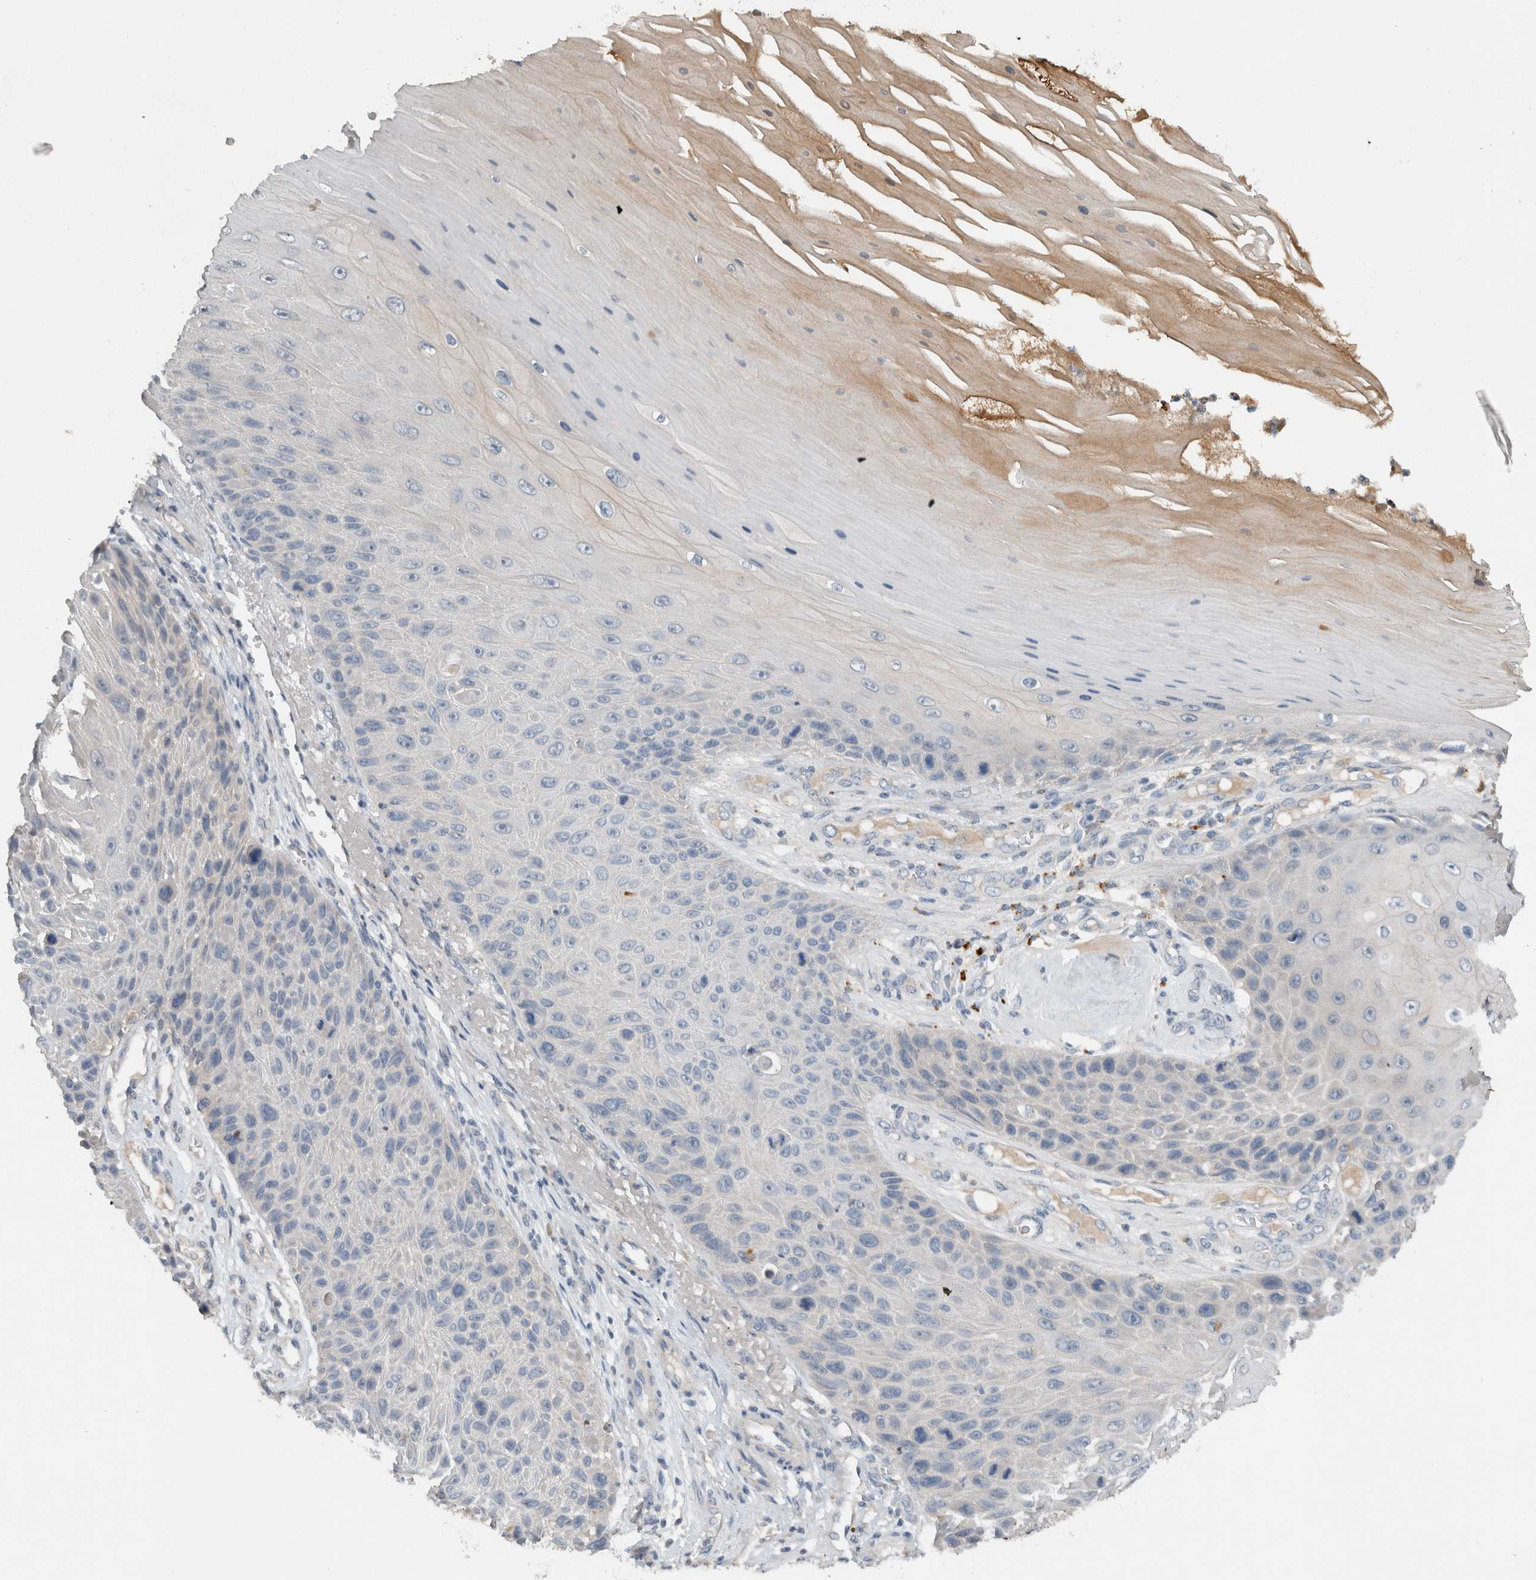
{"staining": {"intensity": "negative", "quantity": "none", "location": "none"}, "tissue": "skin cancer", "cell_type": "Tumor cells", "image_type": "cancer", "snomed": [{"axis": "morphology", "description": "Squamous cell carcinoma, NOS"}, {"axis": "topography", "description": "Skin"}], "caption": "Tumor cells show no significant positivity in skin cancer. (Brightfield microscopy of DAB (3,3'-diaminobenzidine) IHC at high magnification).", "gene": "UGCG", "patient": {"sex": "female", "age": 88}}